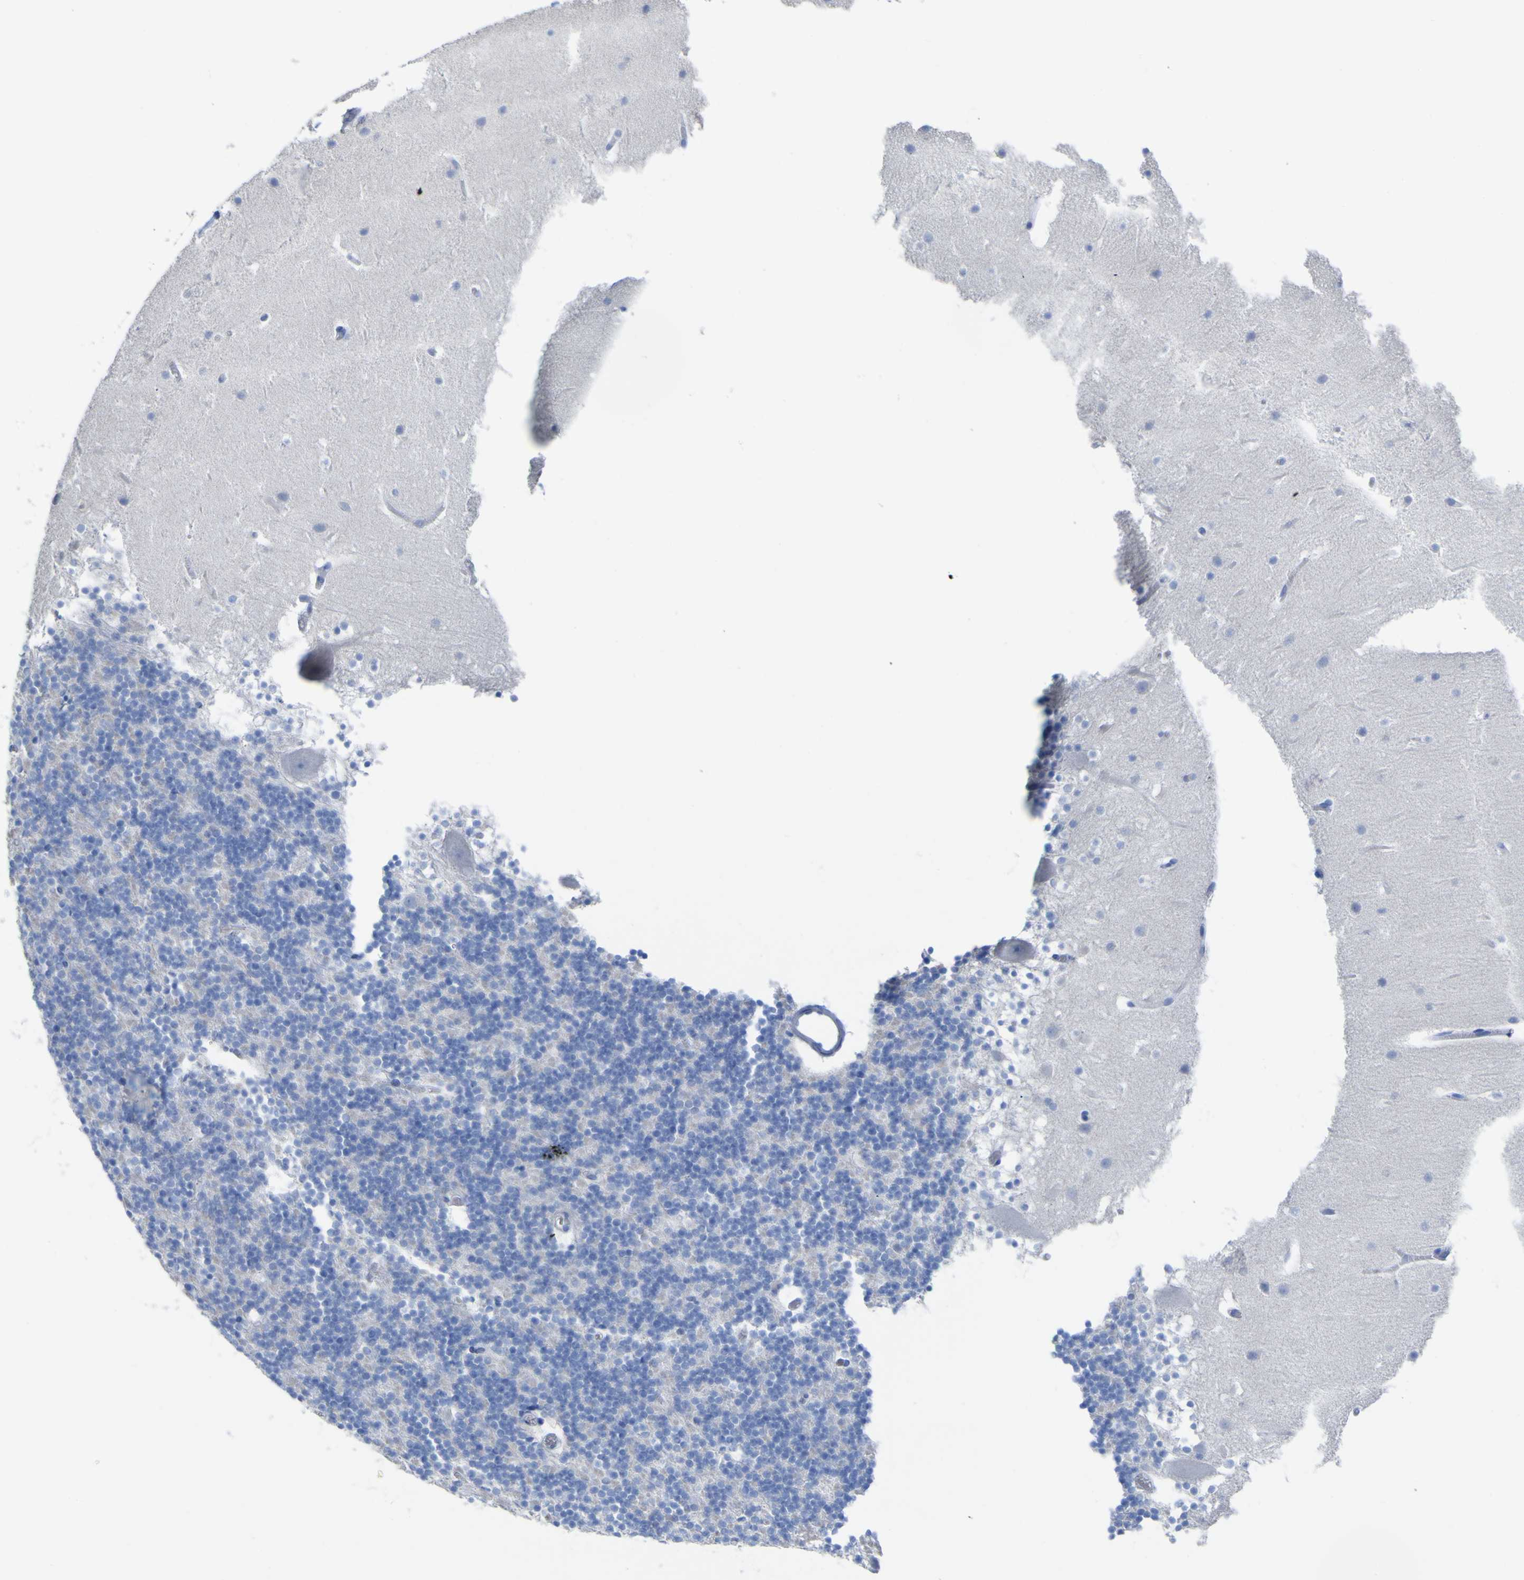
{"staining": {"intensity": "negative", "quantity": "none", "location": "none"}, "tissue": "cerebellum", "cell_type": "Cells in granular layer", "image_type": "normal", "snomed": [{"axis": "morphology", "description": "Normal tissue, NOS"}, {"axis": "topography", "description": "Cerebellum"}], "caption": "This photomicrograph is of benign cerebellum stained with immunohistochemistry to label a protein in brown with the nuclei are counter-stained blue. There is no staining in cells in granular layer.", "gene": "GCM1", "patient": {"sex": "male", "age": 45}}